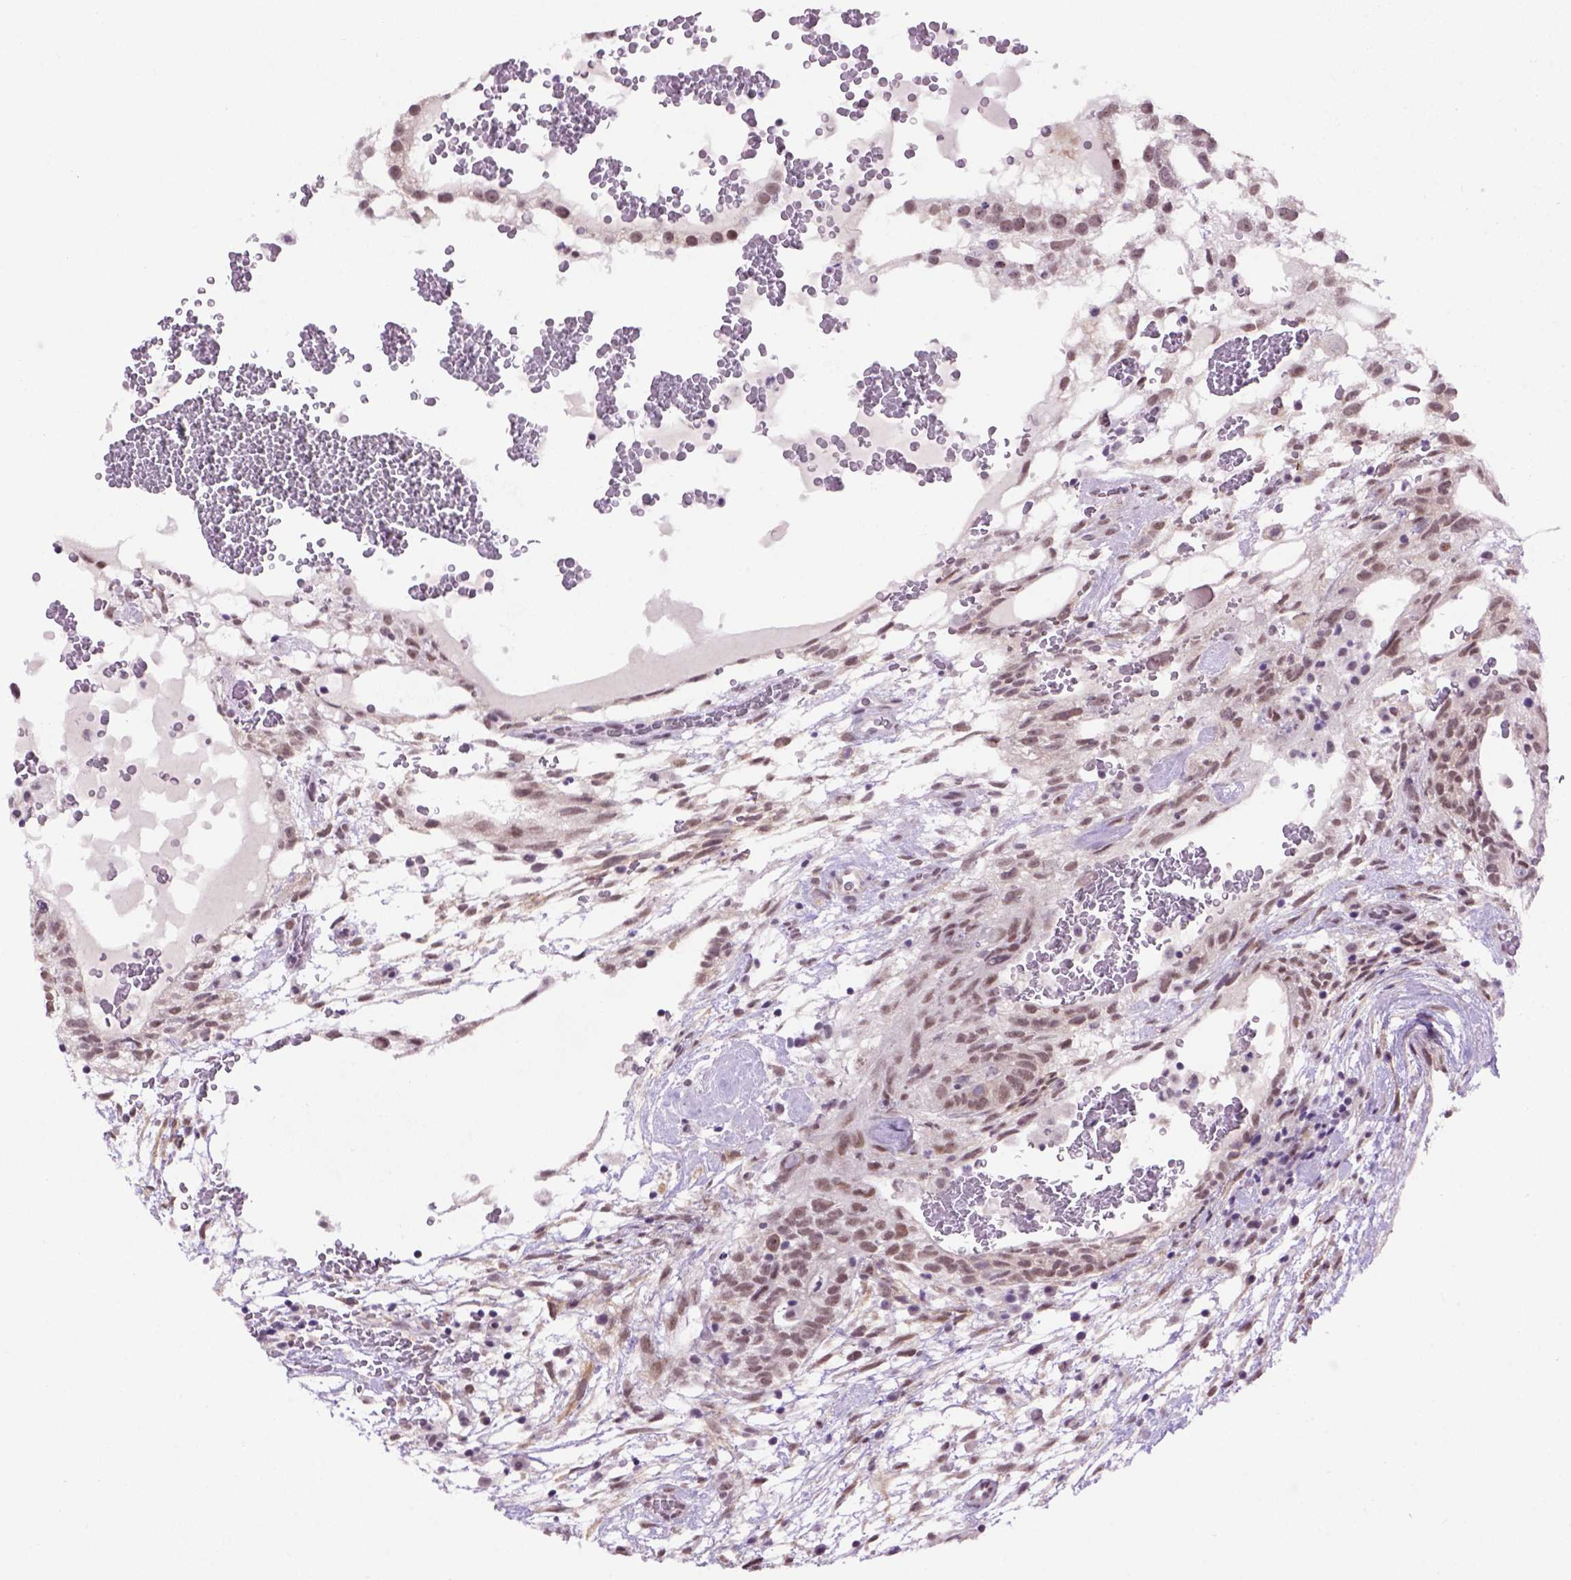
{"staining": {"intensity": "moderate", "quantity": "<25%", "location": "nuclear"}, "tissue": "testis cancer", "cell_type": "Tumor cells", "image_type": "cancer", "snomed": [{"axis": "morphology", "description": "Normal tissue, NOS"}, {"axis": "morphology", "description": "Carcinoma, Embryonal, NOS"}, {"axis": "topography", "description": "Testis"}], "caption": "IHC of embryonal carcinoma (testis) exhibits low levels of moderate nuclear expression in approximately <25% of tumor cells.", "gene": "TBPL1", "patient": {"sex": "male", "age": 32}}